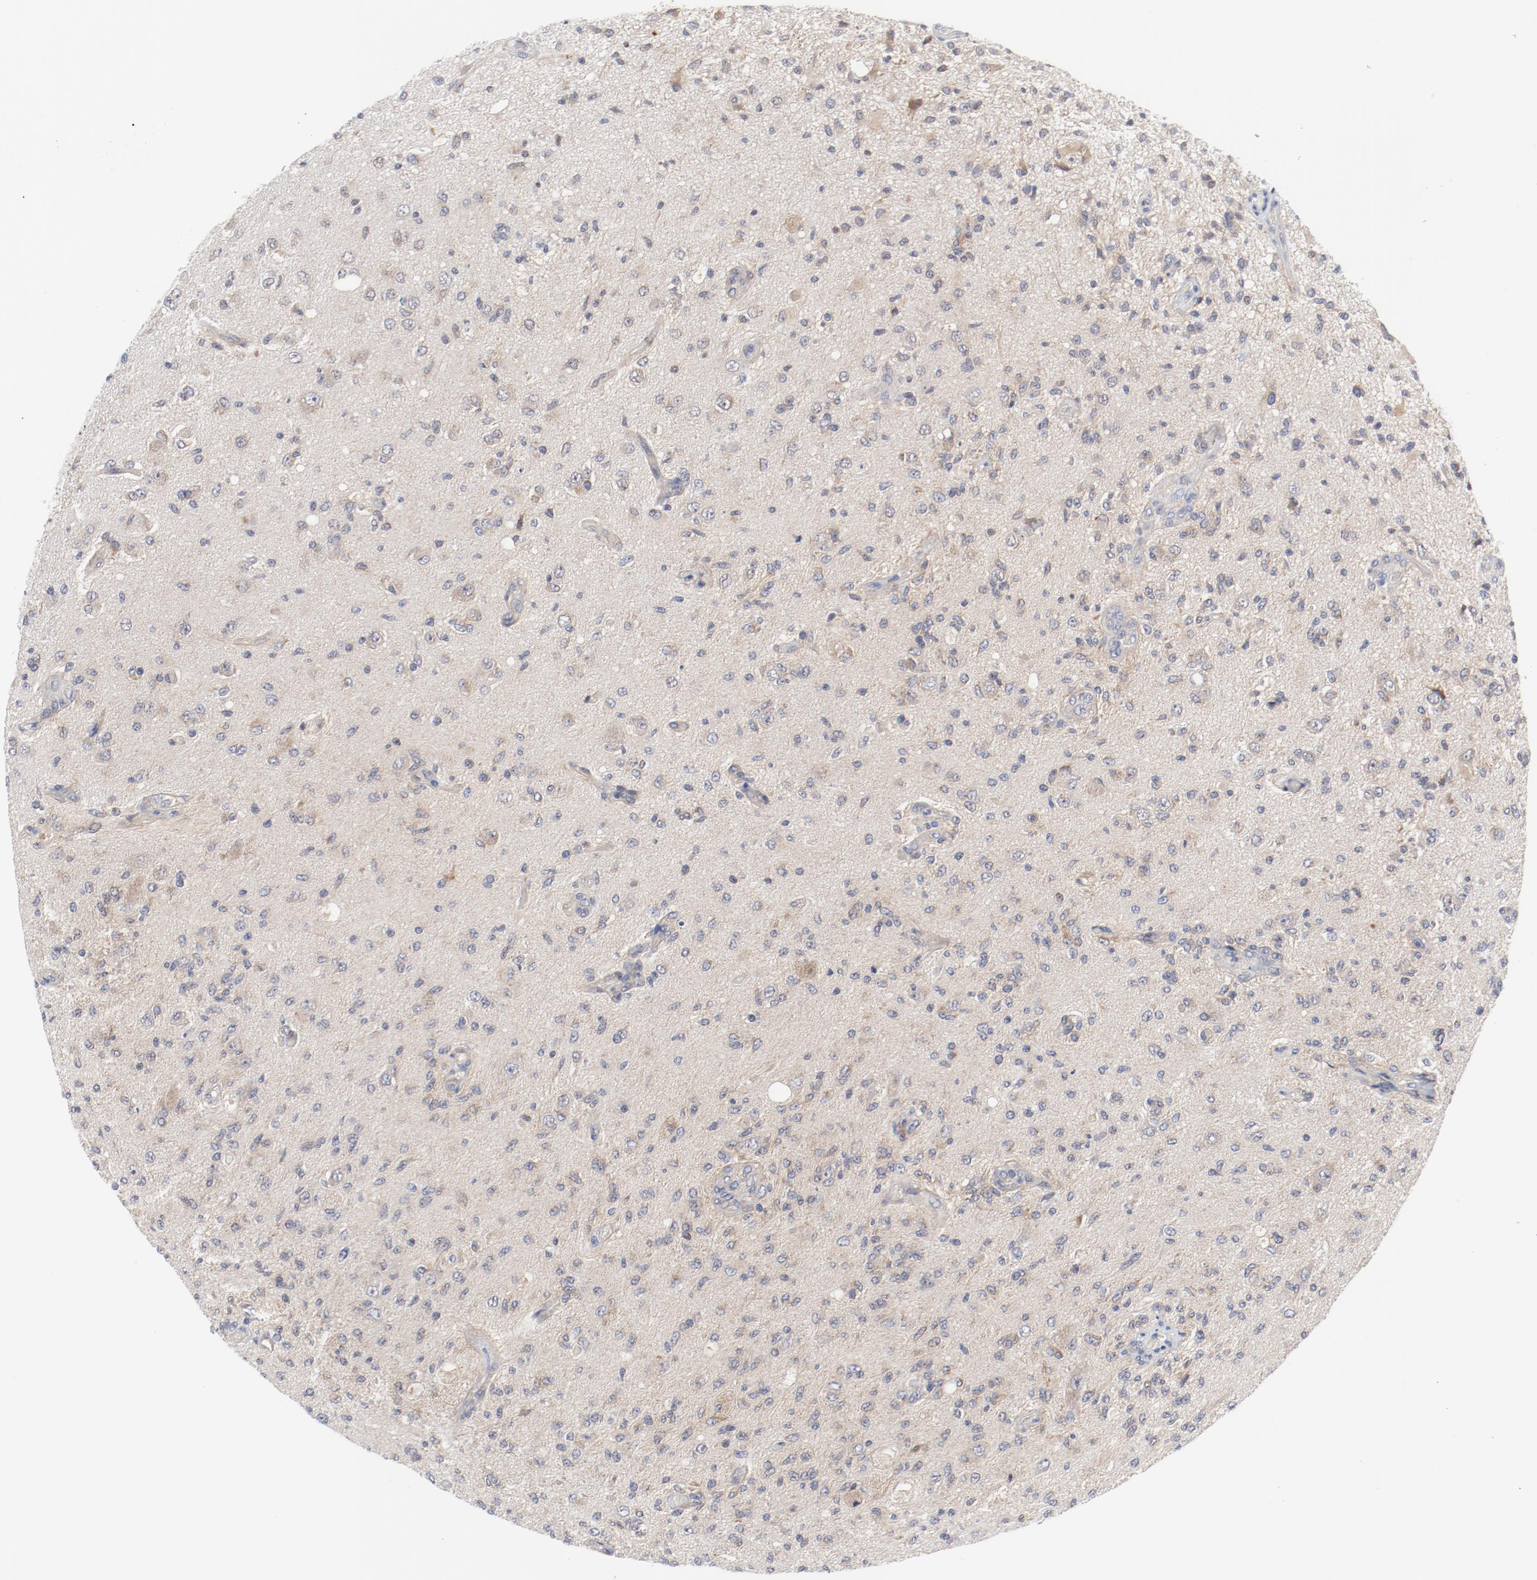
{"staining": {"intensity": "negative", "quantity": "none", "location": "none"}, "tissue": "glioma", "cell_type": "Tumor cells", "image_type": "cancer", "snomed": [{"axis": "morphology", "description": "Normal tissue, NOS"}, {"axis": "morphology", "description": "Glioma, malignant, High grade"}, {"axis": "topography", "description": "Cerebral cortex"}], "caption": "IHC image of neoplastic tissue: malignant high-grade glioma stained with DAB (3,3'-diaminobenzidine) reveals no significant protein positivity in tumor cells. Brightfield microscopy of IHC stained with DAB (brown) and hematoxylin (blue), captured at high magnification.", "gene": "BAD", "patient": {"sex": "male", "age": 77}}